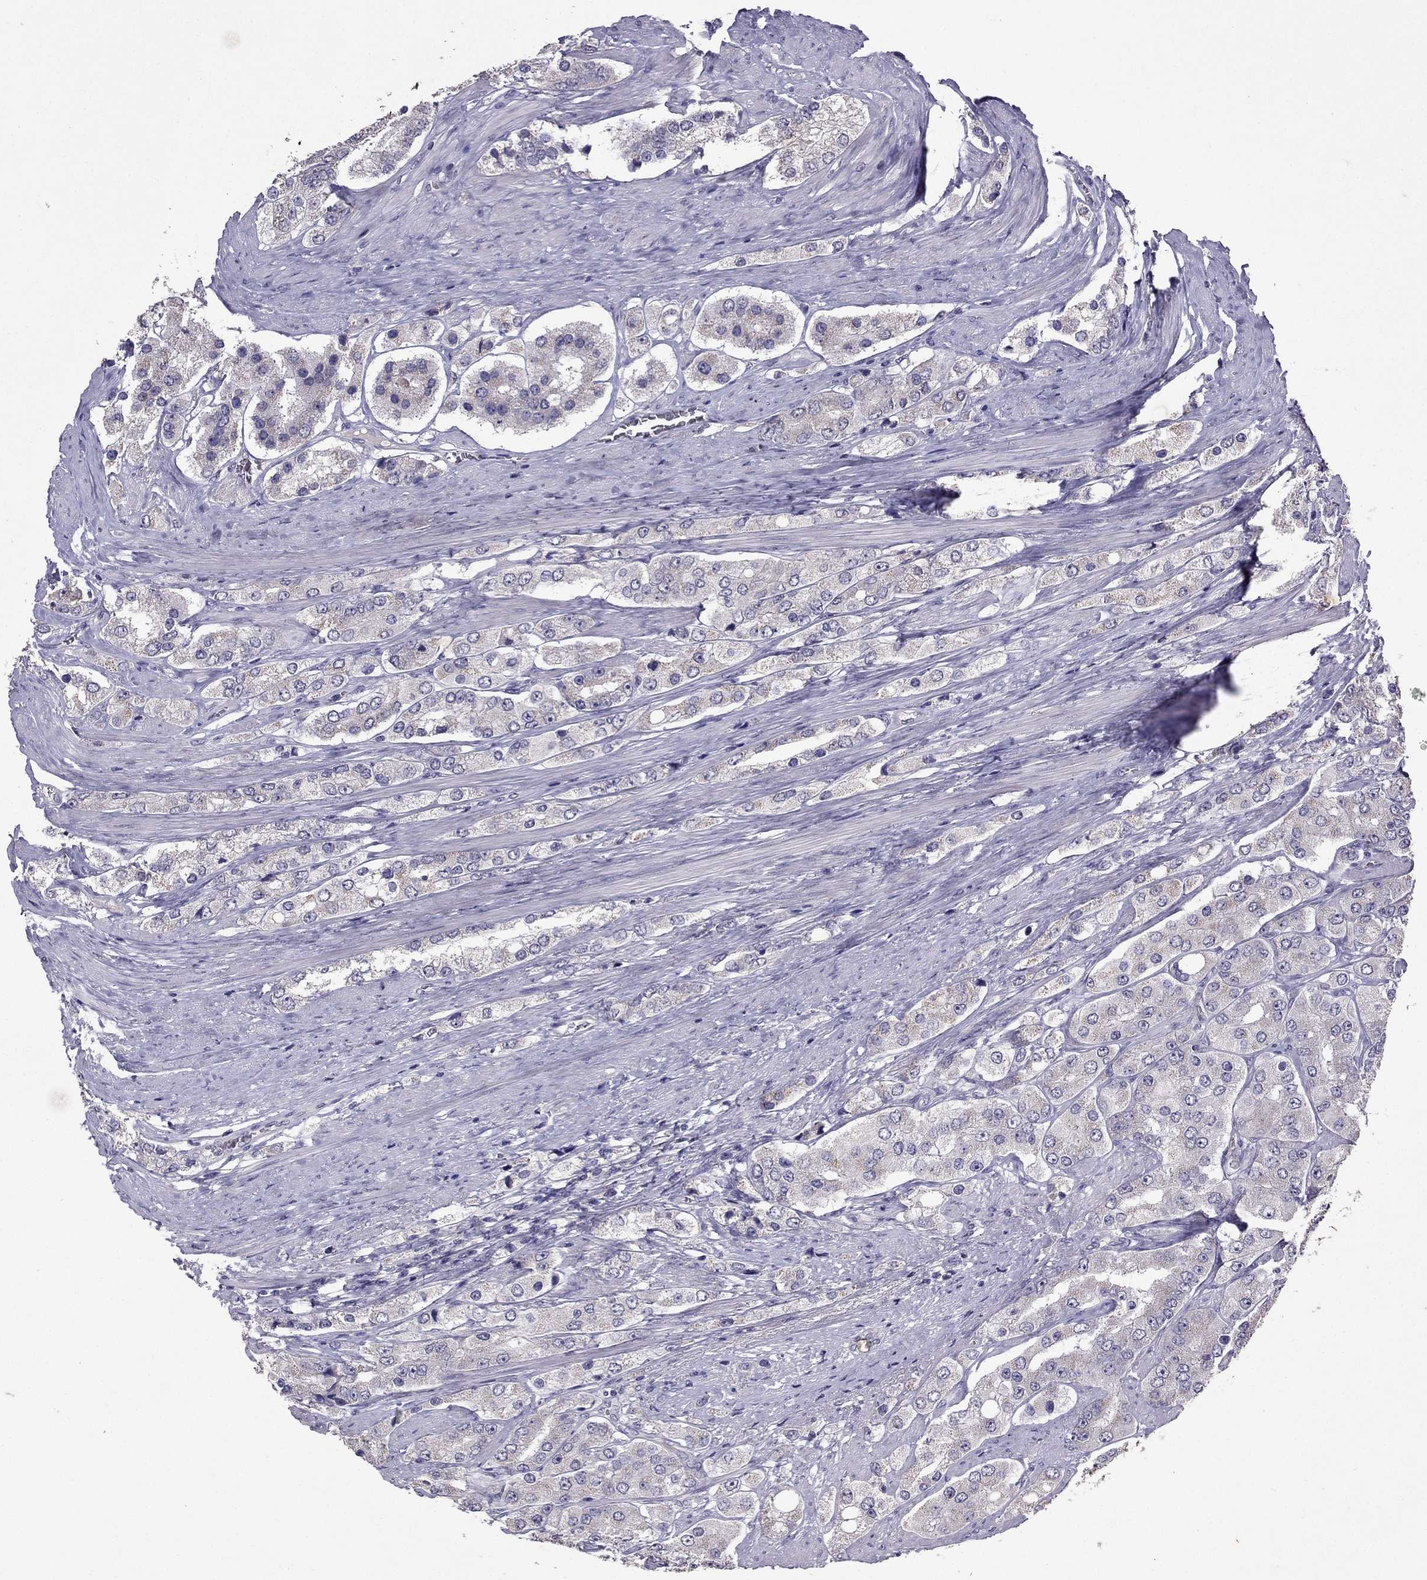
{"staining": {"intensity": "negative", "quantity": "none", "location": "none"}, "tissue": "prostate cancer", "cell_type": "Tumor cells", "image_type": "cancer", "snomed": [{"axis": "morphology", "description": "Adenocarcinoma, Low grade"}, {"axis": "topography", "description": "Prostate"}], "caption": "Photomicrograph shows no significant protein expression in tumor cells of adenocarcinoma (low-grade) (prostate). (Immunohistochemistry (ihc), brightfield microscopy, high magnification).", "gene": "RFLNB", "patient": {"sex": "male", "age": 69}}